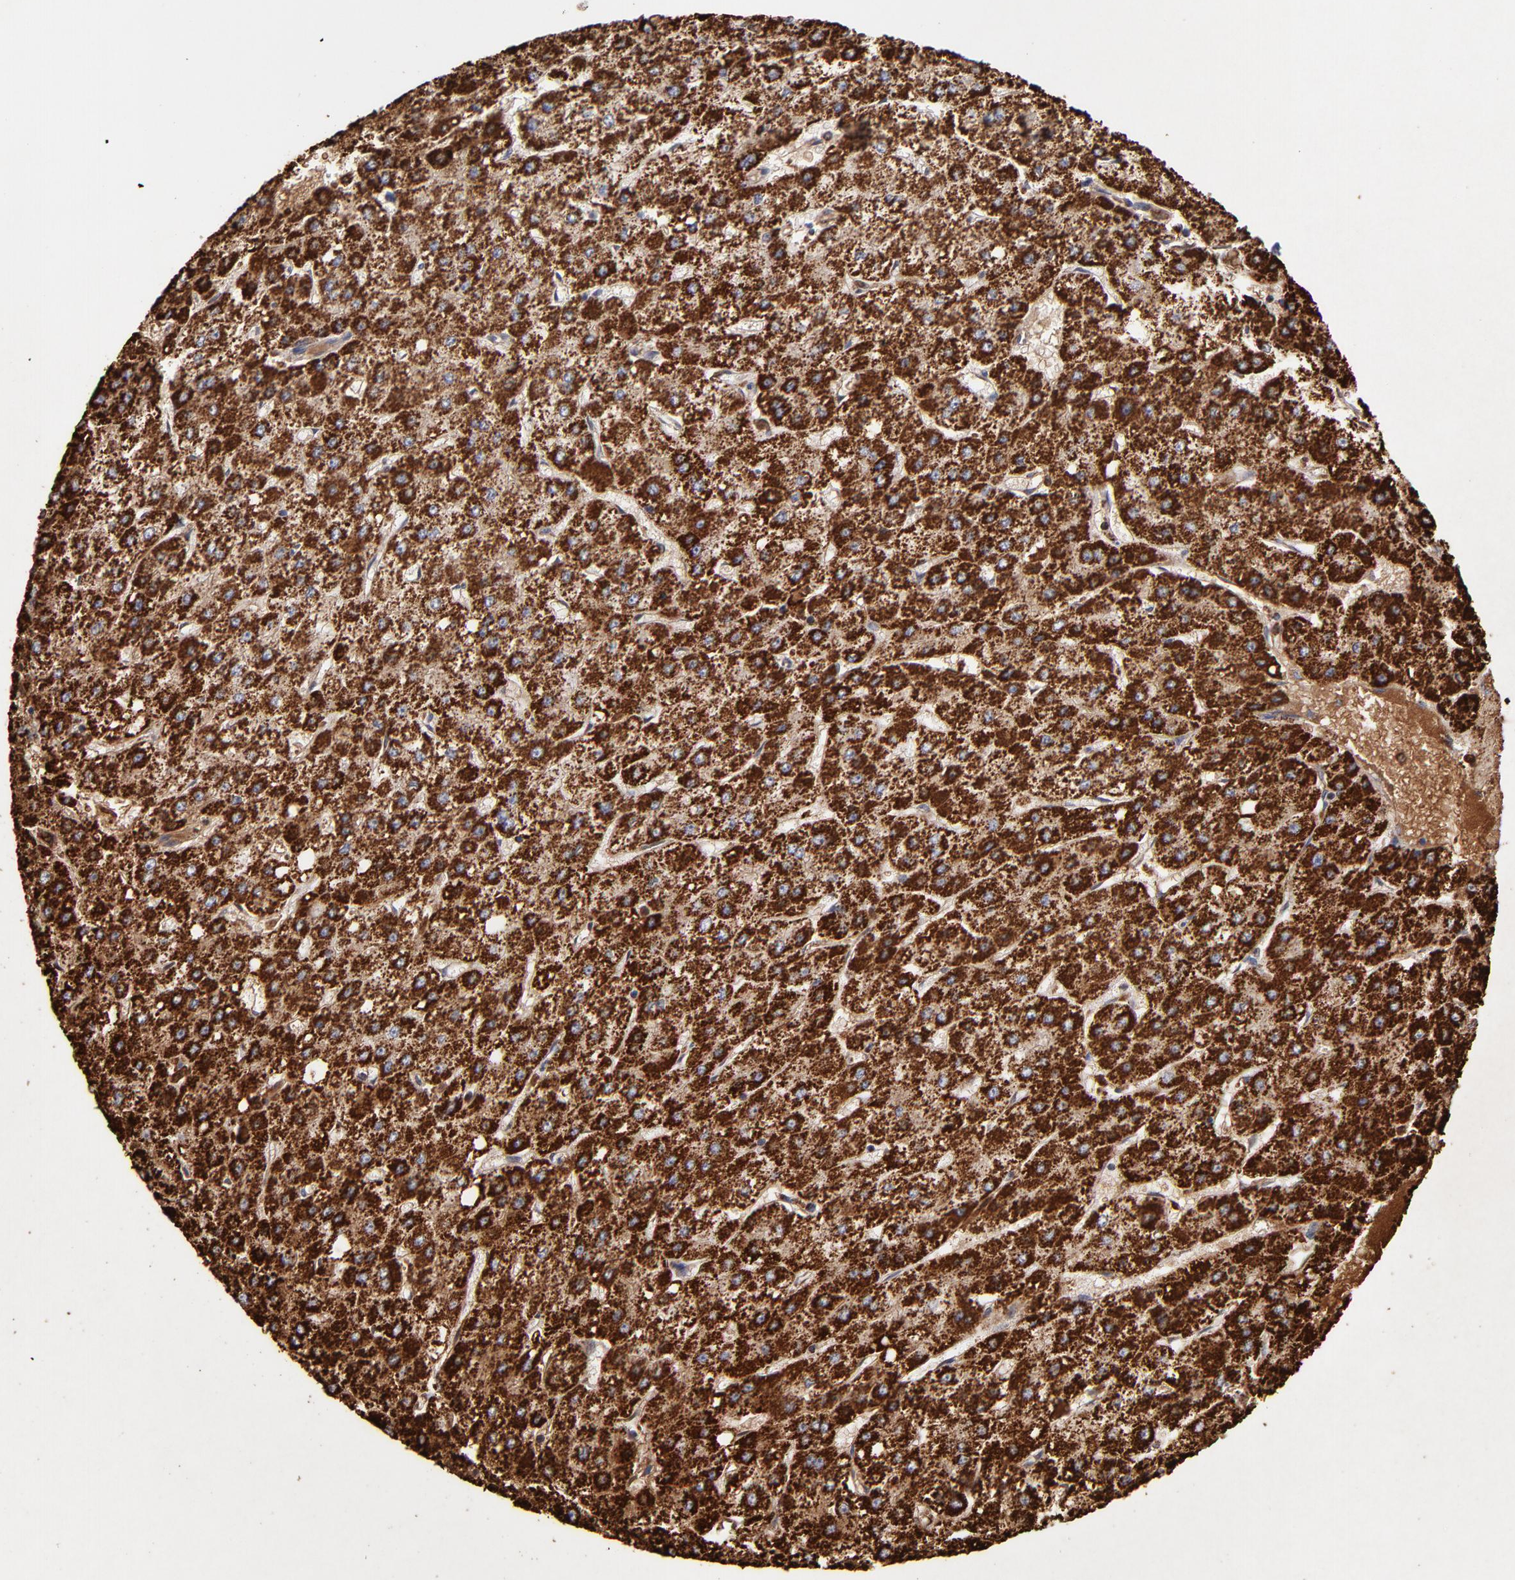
{"staining": {"intensity": "strong", "quantity": ">75%", "location": "cytoplasmic/membranous"}, "tissue": "liver cancer", "cell_type": "Tumor cells", "image_type": "cancer", "snomed": [{"axis": "morphology", "description": "Carcinoma, Hepatocellular, NOS"}, {"axis": "topography", "description": "Liver"}], "caption": "Immunohistochemistry histopathology image of human liver cancer stained for a protein (brown), which exhibits high levels of strong cytoplasmic/membranous positivity in approximately >75% of tumor cells.", "gene": "SOD2", "patient": {"sex": "female", "age": 52}}